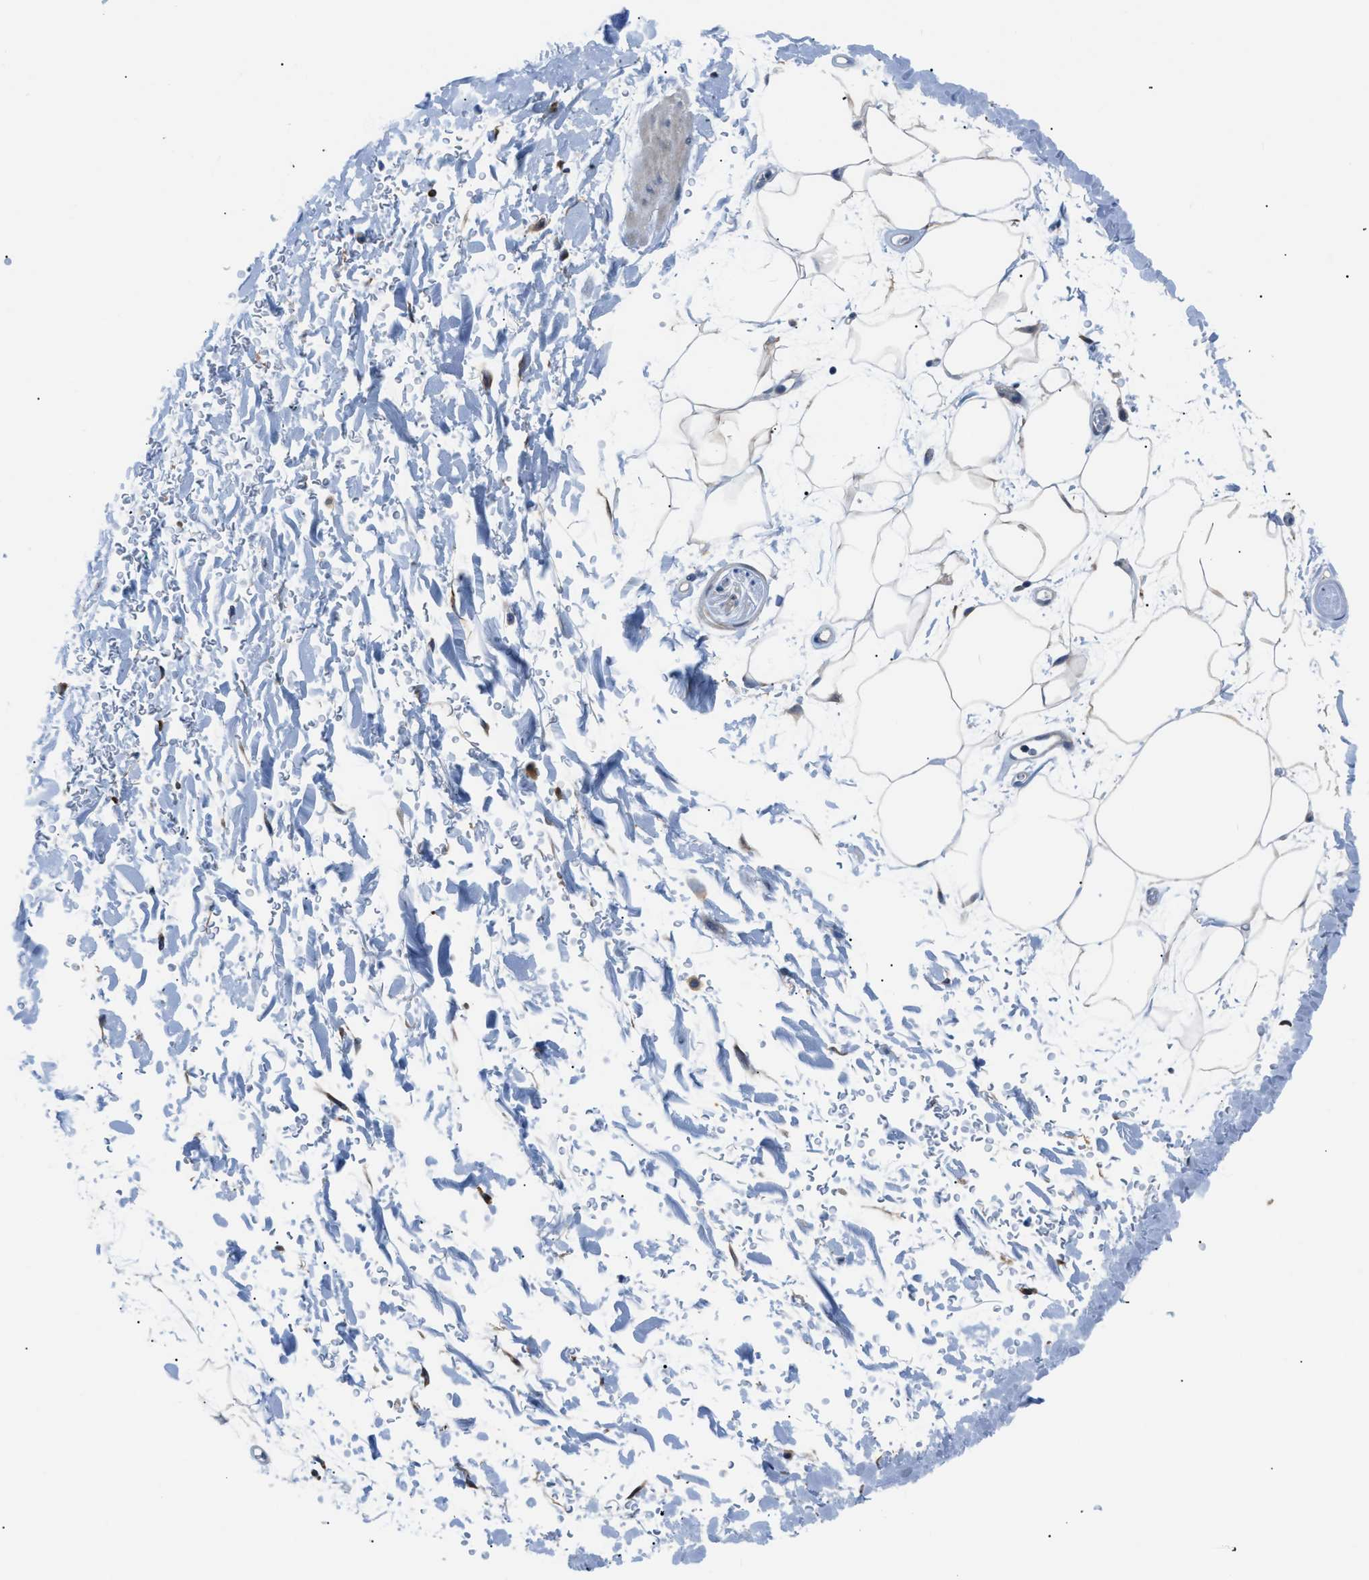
{"staining": {"intensity": "negative", "quantity": "none", "location": "none"}, "tissue": "adipose tissue", "cell_type": "Adipocytes", "image_type": "normal", "snomed": [{"axis": "morphology", "description": "Normal tissue, NOS"}, {"axis": "topography", "description": "Soft tissue"}], "caption": "This is a micrograph of IHC staining of normal adipose tissue, which shows no positivity in adipocytes.", "gene": "TMEM45B", "patient": {"sex": "male", "age": 72}}